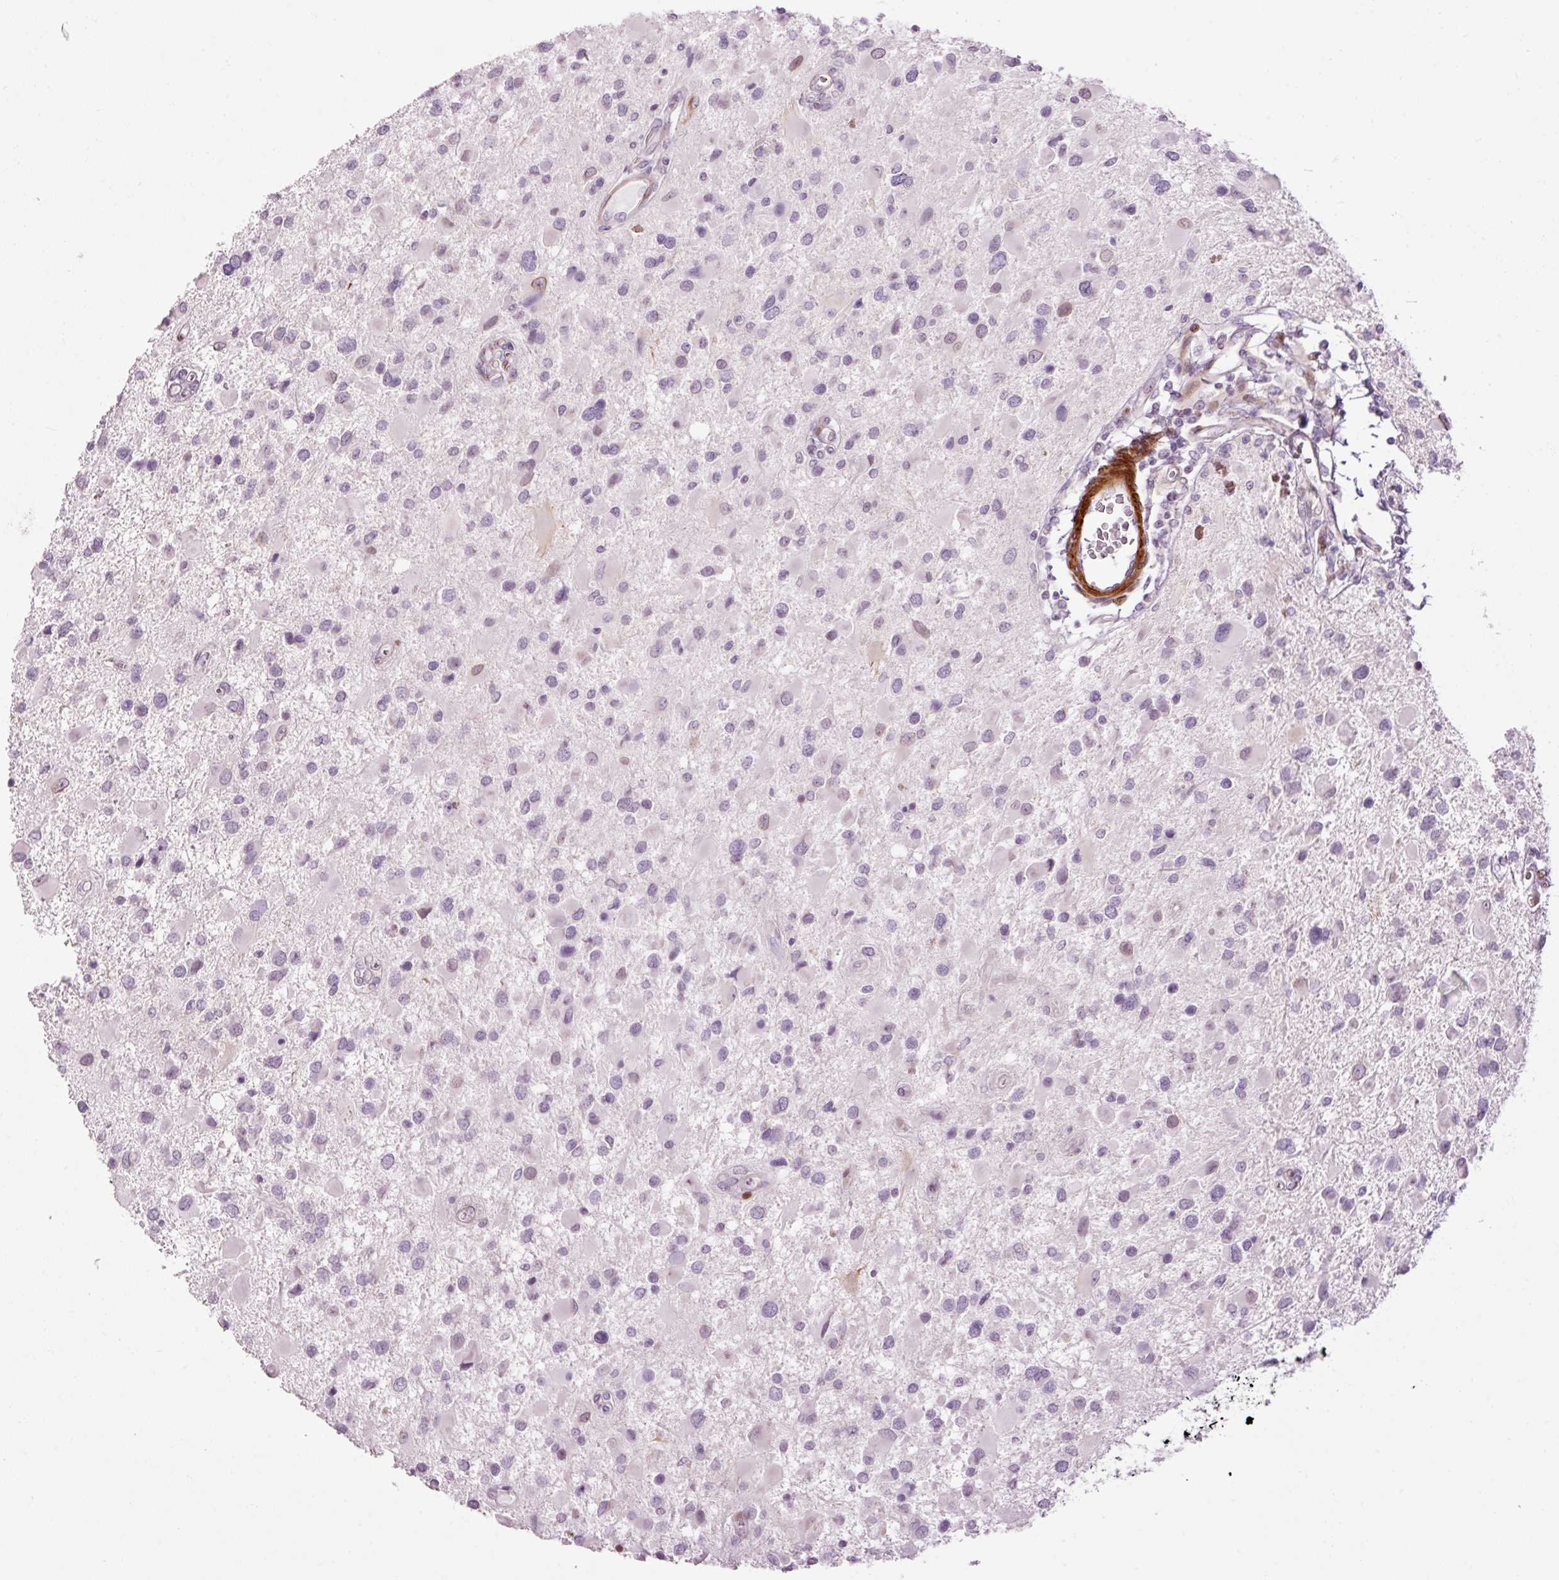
{"staining": {"intensity": "negative", "quantity": "none", "location": "none"}, "tissue": "glioma", "cell_type": "Tumor cells", "image_type": "cancer", "snomed": [{"axis": "morphology", "description": "Glioma, malignant, High grade"}, {"axis": "topography", "description": "Brain"}], "caption": "A photomicrograph of human malignant glioma (high-grade) is negative for staining in tumor cells.", "gene": "ANKRD20A1", "patient": {"sex": "male", "age": 53}}